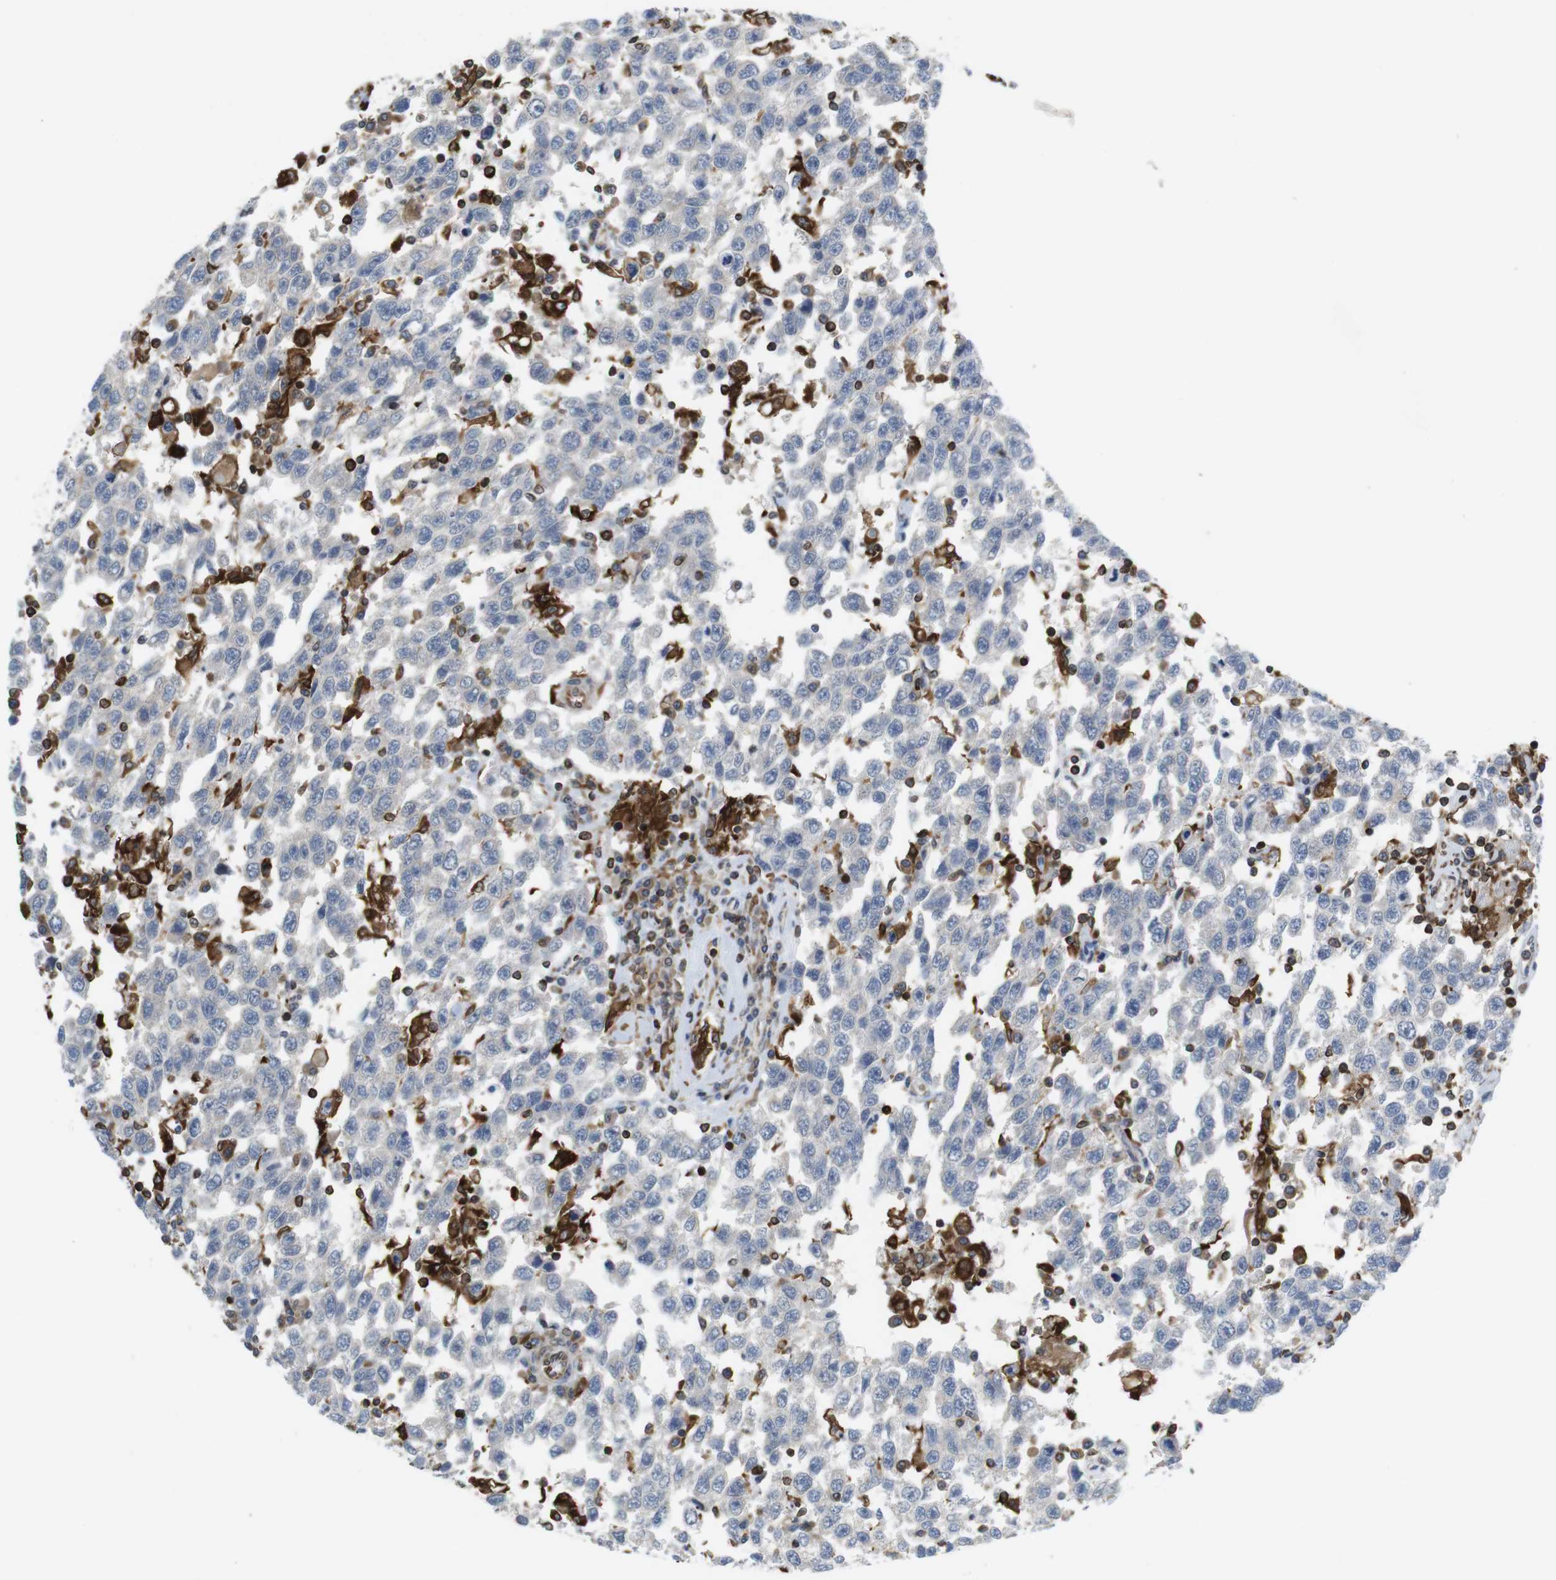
{"staining": {"intensity": "negative", "quantity": "none", "location": "none"}, "tissue": "testis cancer", "cell_type": "Tumor cells", "image_type": "cancer", "snomed": [{"axis": "morphology", "description": "Seminoma, NOS"}, {"axis": "topography", "description": "Testis"}], "caption": "Immunohistochemical staining of human testis cancer (seminoma) displays no significant positivity in tumor cells.", "gene": "ARL6IP5", "patient": {"sex": "male", "age": 41}}